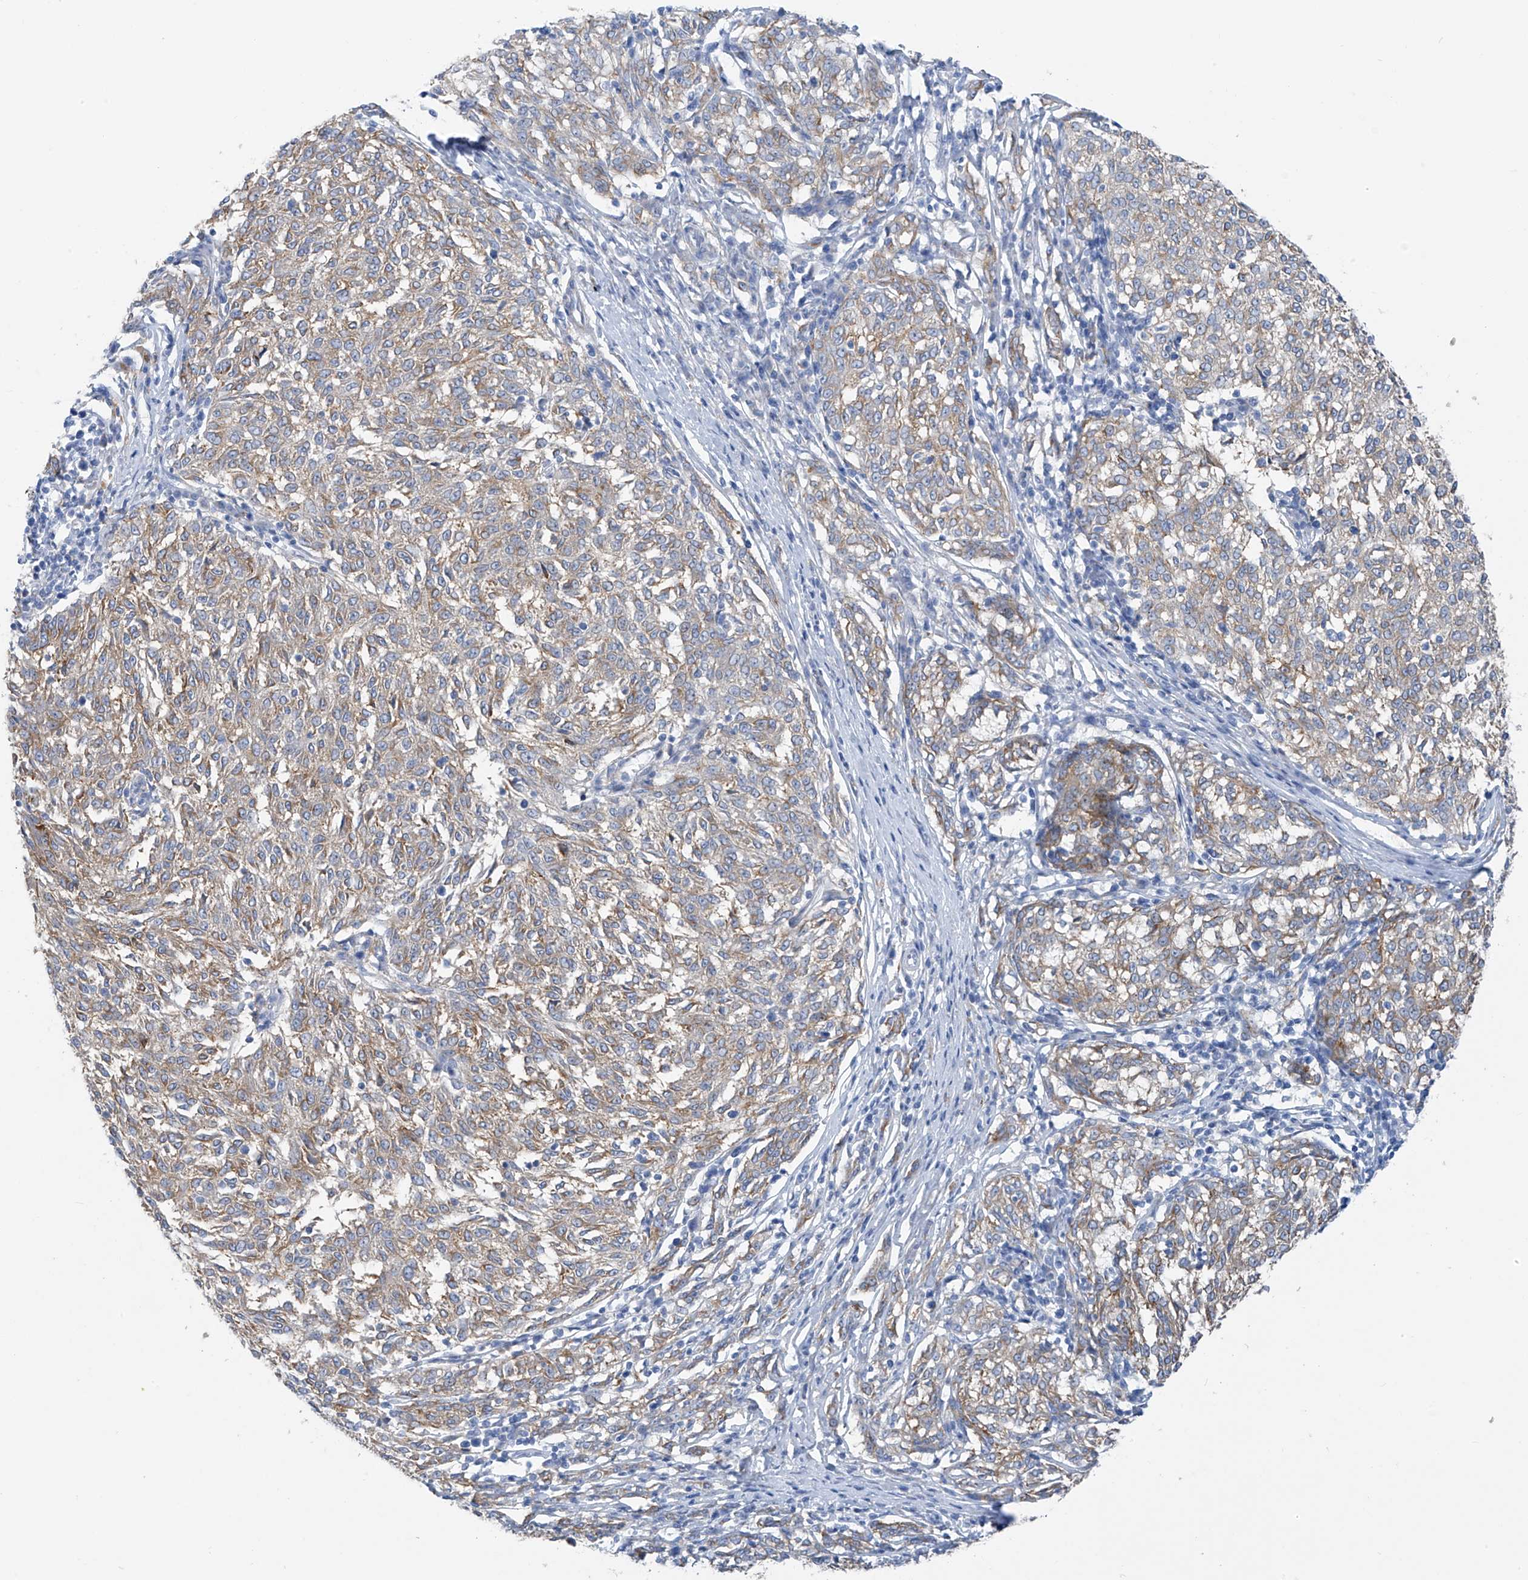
{"staining": {"intensity": "weak", "quantity": ">75%", "location": "cytoplasmic/membranous"}, "tissue": "melanoma", "cell_type": "Tumor cells", "image_type": "cancer", "snomed": [{"axis": "morphology", "description": "Malignant melanoma, NOS"}, {"axis": "topography", "description": "Skin"}], "caption": "Melanoma stained for a protein demonstrates weak cytoplasmic/membranous positivity in tumor cells.", "gene": "GLMP", "patient": {"sex": "female", "age": 72}}